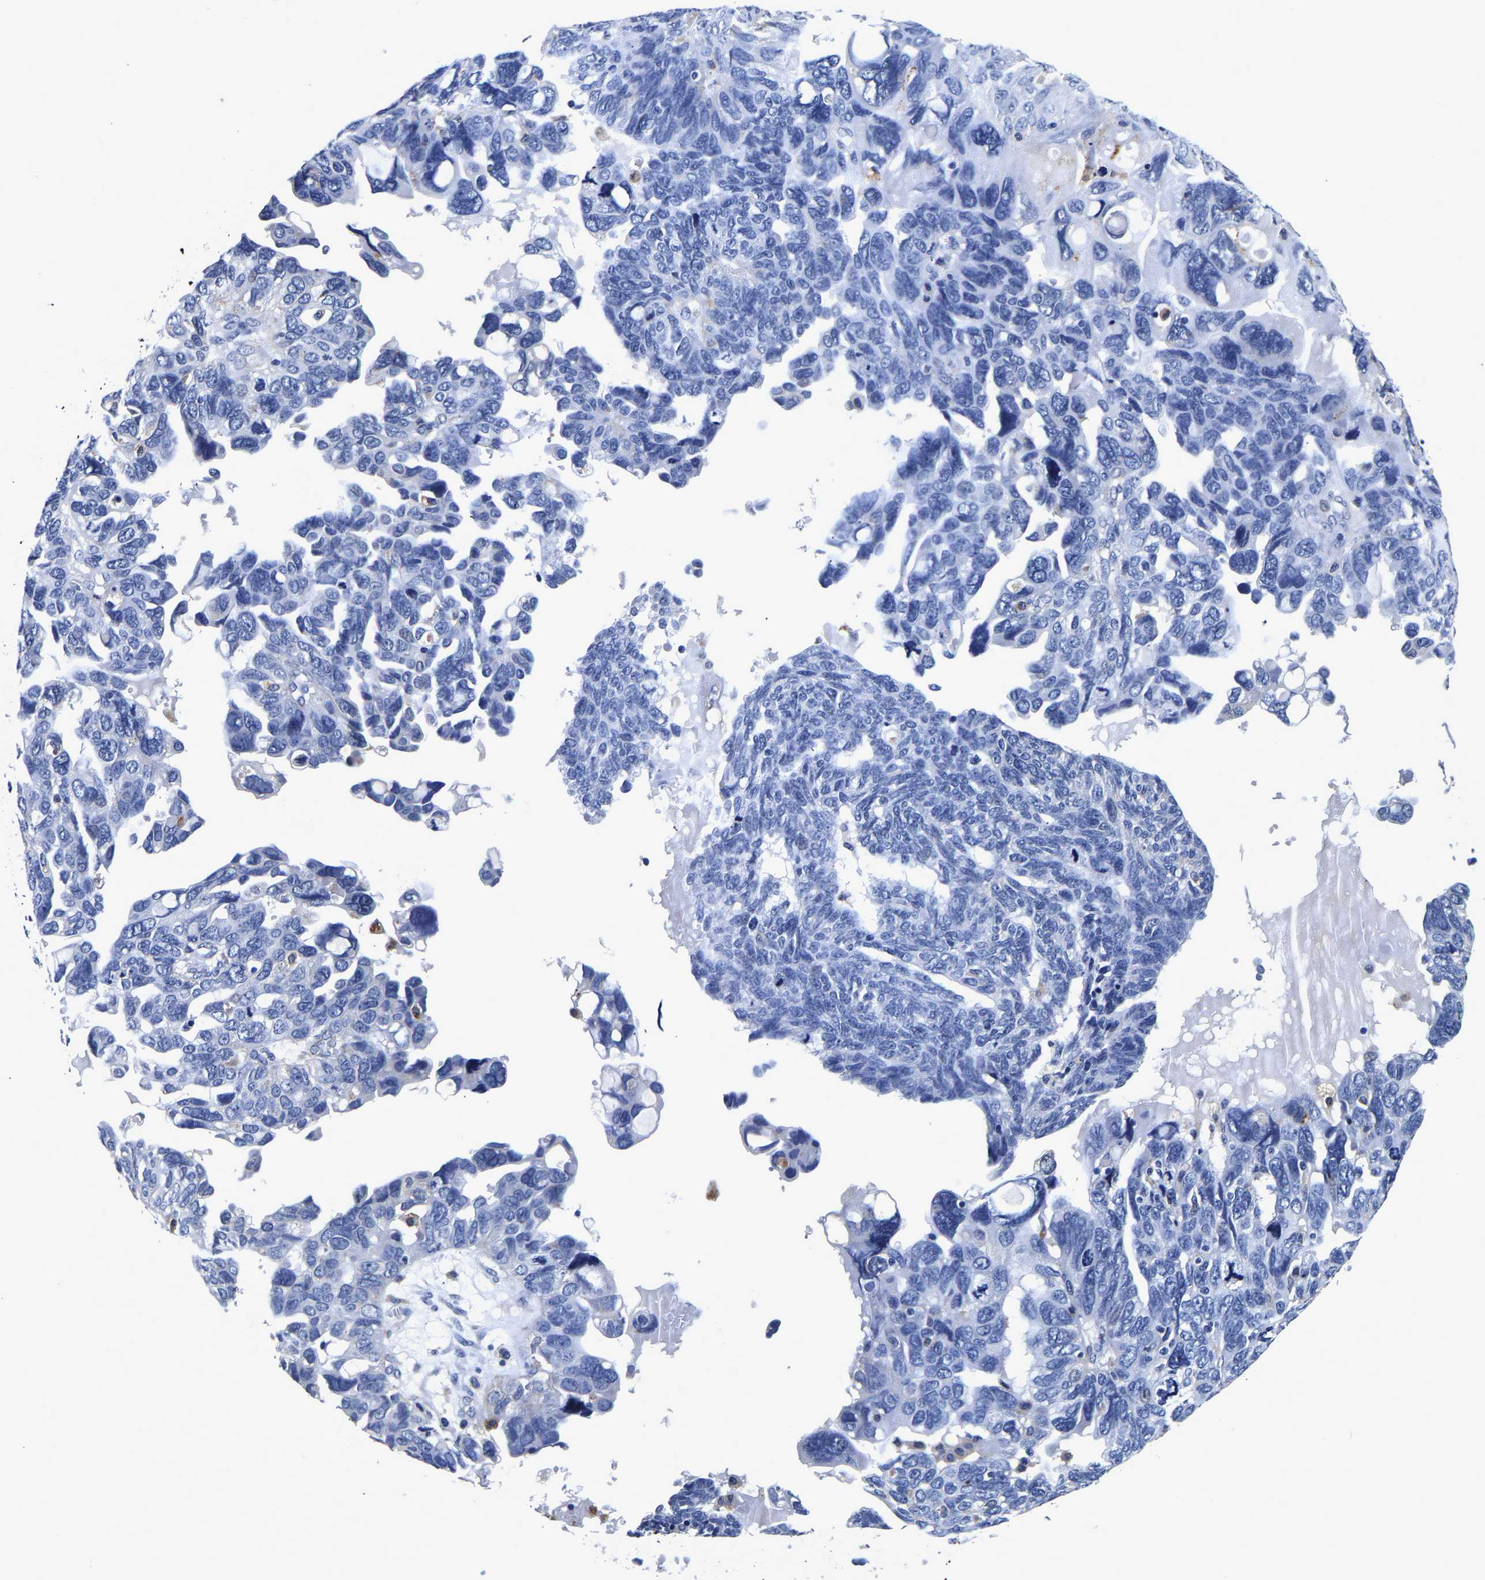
{"staining": {"intensity": "negative", "quantity": "none", "location": "none"}, "tissue": "ovarian cancer", "cell_type": "Tumor cells", "image_type": "cancer", "snomed": [{"axis": "morphology", "description": "Cystadenocarcinoma, serous, NOS"}, {"axis": "topography", "description": "Ovary"}], "caption": "Immunohistochemical staining of ovarian cancer (serous cystadenocarcinoma) reveals no significant positivity in tumor cells. (Stains: DAB IHC with hematoxylin counter stain, Microscopy: brightfield microscopy at high magnification).", "gene": "GRN", "patient": {"sex": "female", "age": 79}}